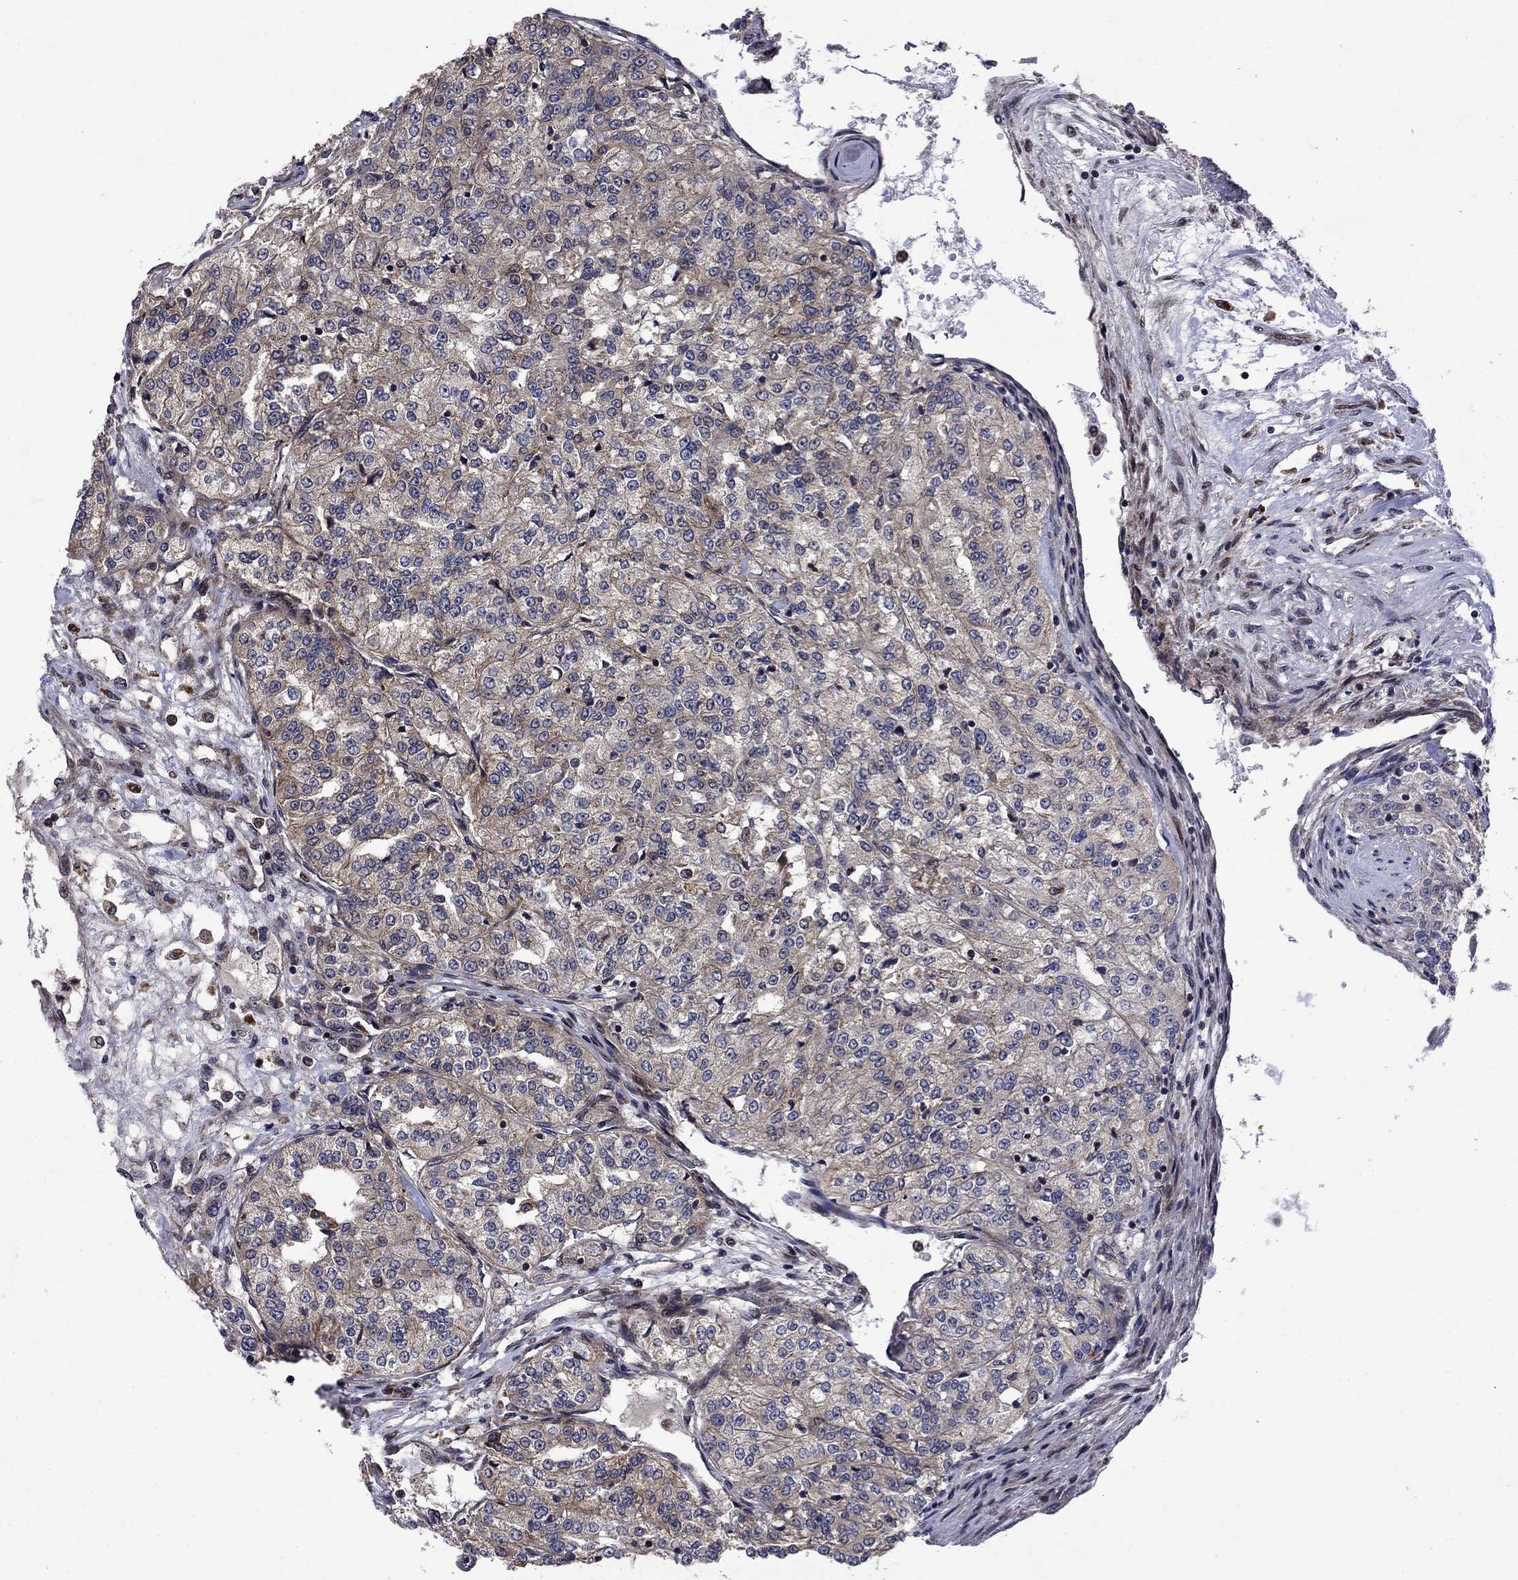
{"staining": {"intensity": "weak", "quantity": "25%-75%", "location": "cytoplasmic/membranous"}, "tissue": "renal cancer", "cell_type": "Tumor cells", "image_type": "cancer", "snomed": [{"axis": "morphology", "description": "Adenocarcinoma, NOS"}, {"axis": "topography", "description": "Kidney"}], "caption": "Weak cytoplasmic/membranous protein positivity is identified in about 25%-75% of tumor cells in renal cancer.", "gene": "AGTPBP1", "patient": {"sex": "female", "age": 63}}